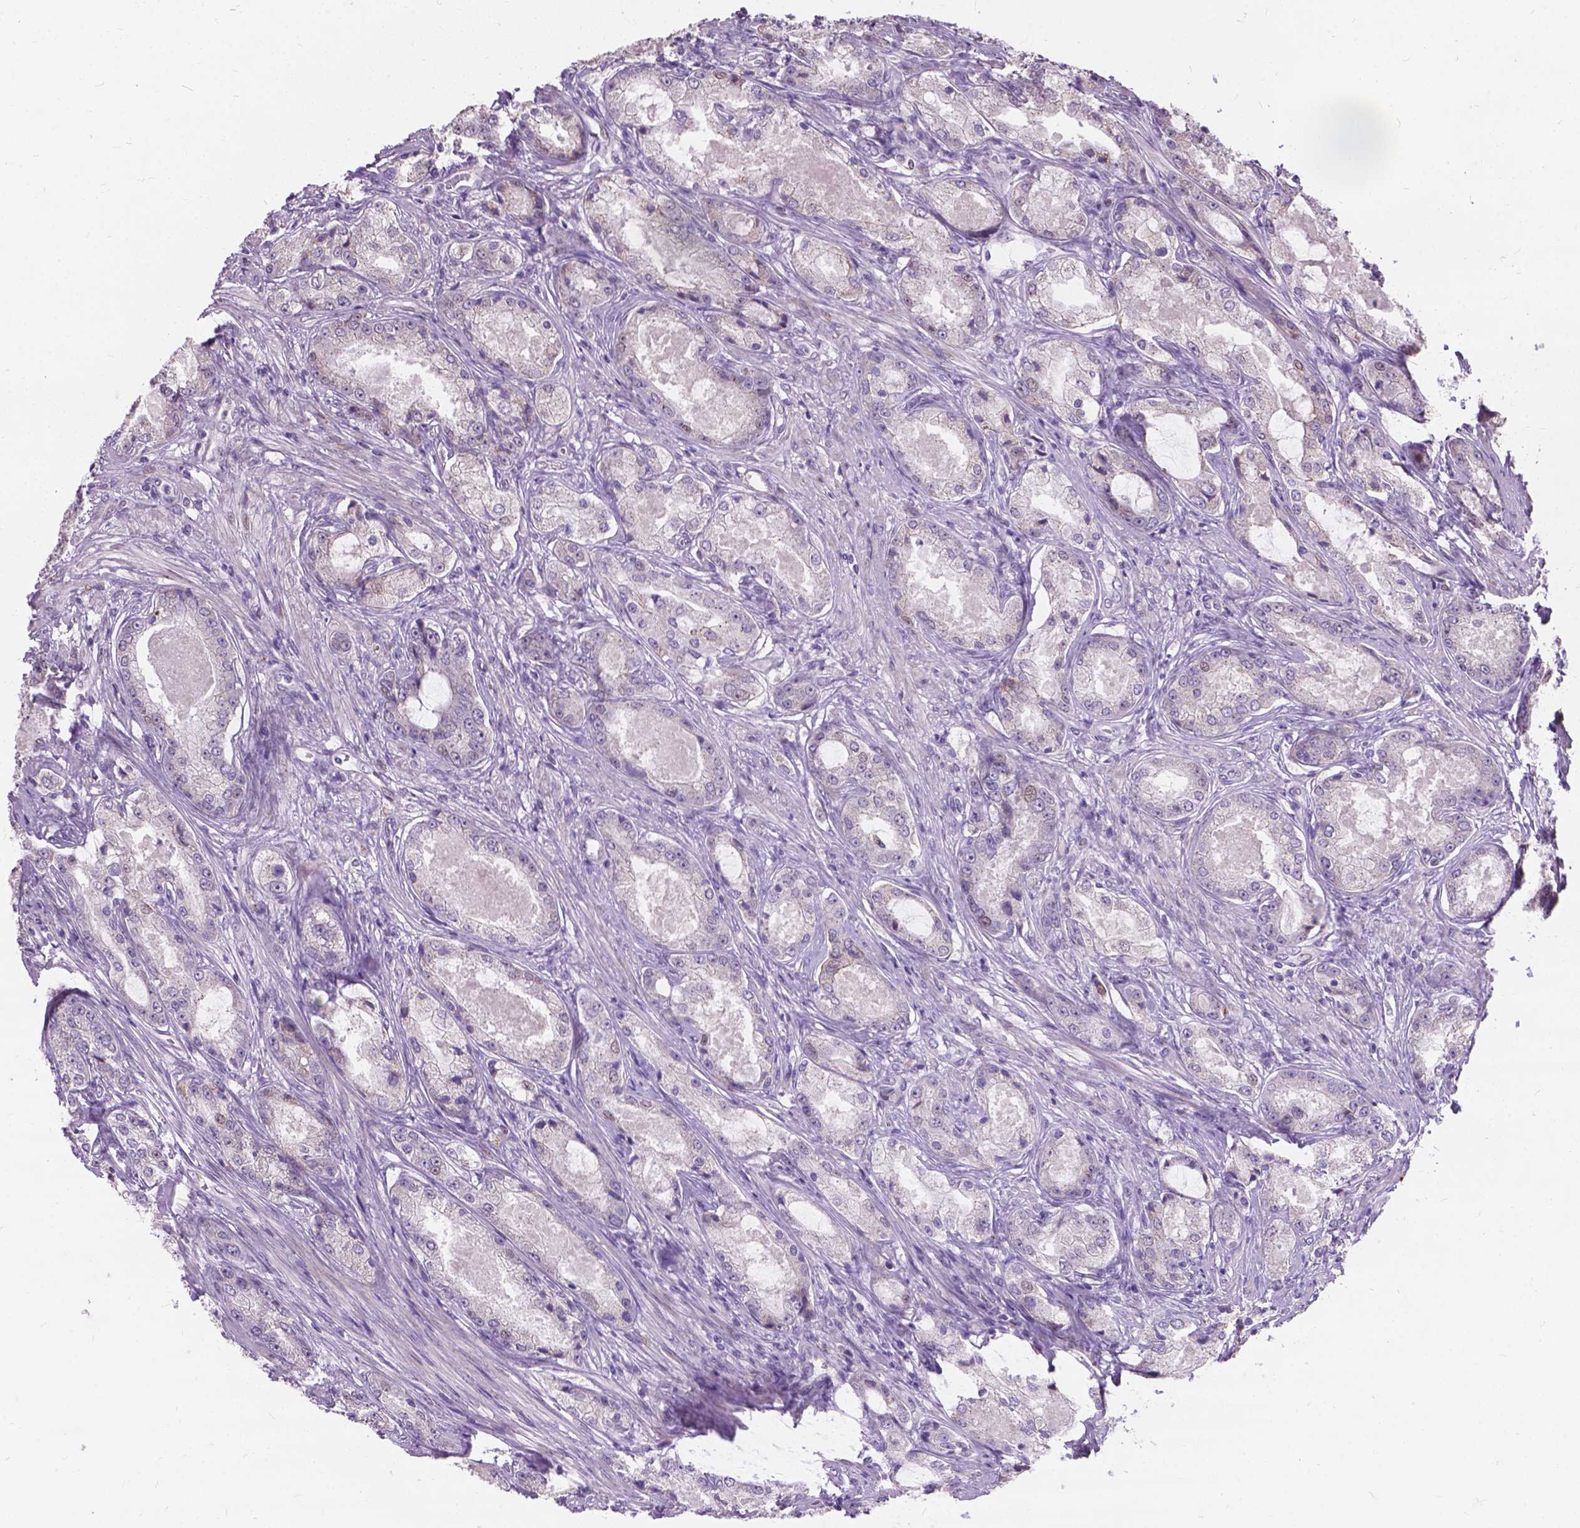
{"staining": {"intensity": "negative", "quantity": "none", "location": "none"}, "tissue": "prostate cancer", "cell_type": "Tumor cells", "image_type": "cancer", "snomed": [{"axis": "morphology", "description": "Adenocarcinoma, Low grade"}, {"axis": "topography", "description": "Prostate"}], "caption": "Immunohistochemistry (IHC) of human prostate cancer (low-grade adenocarcinoma) reveals no staining in tumor cells.", "gene": "MYH14", "patient": {"sex": "male", "age": 68}}